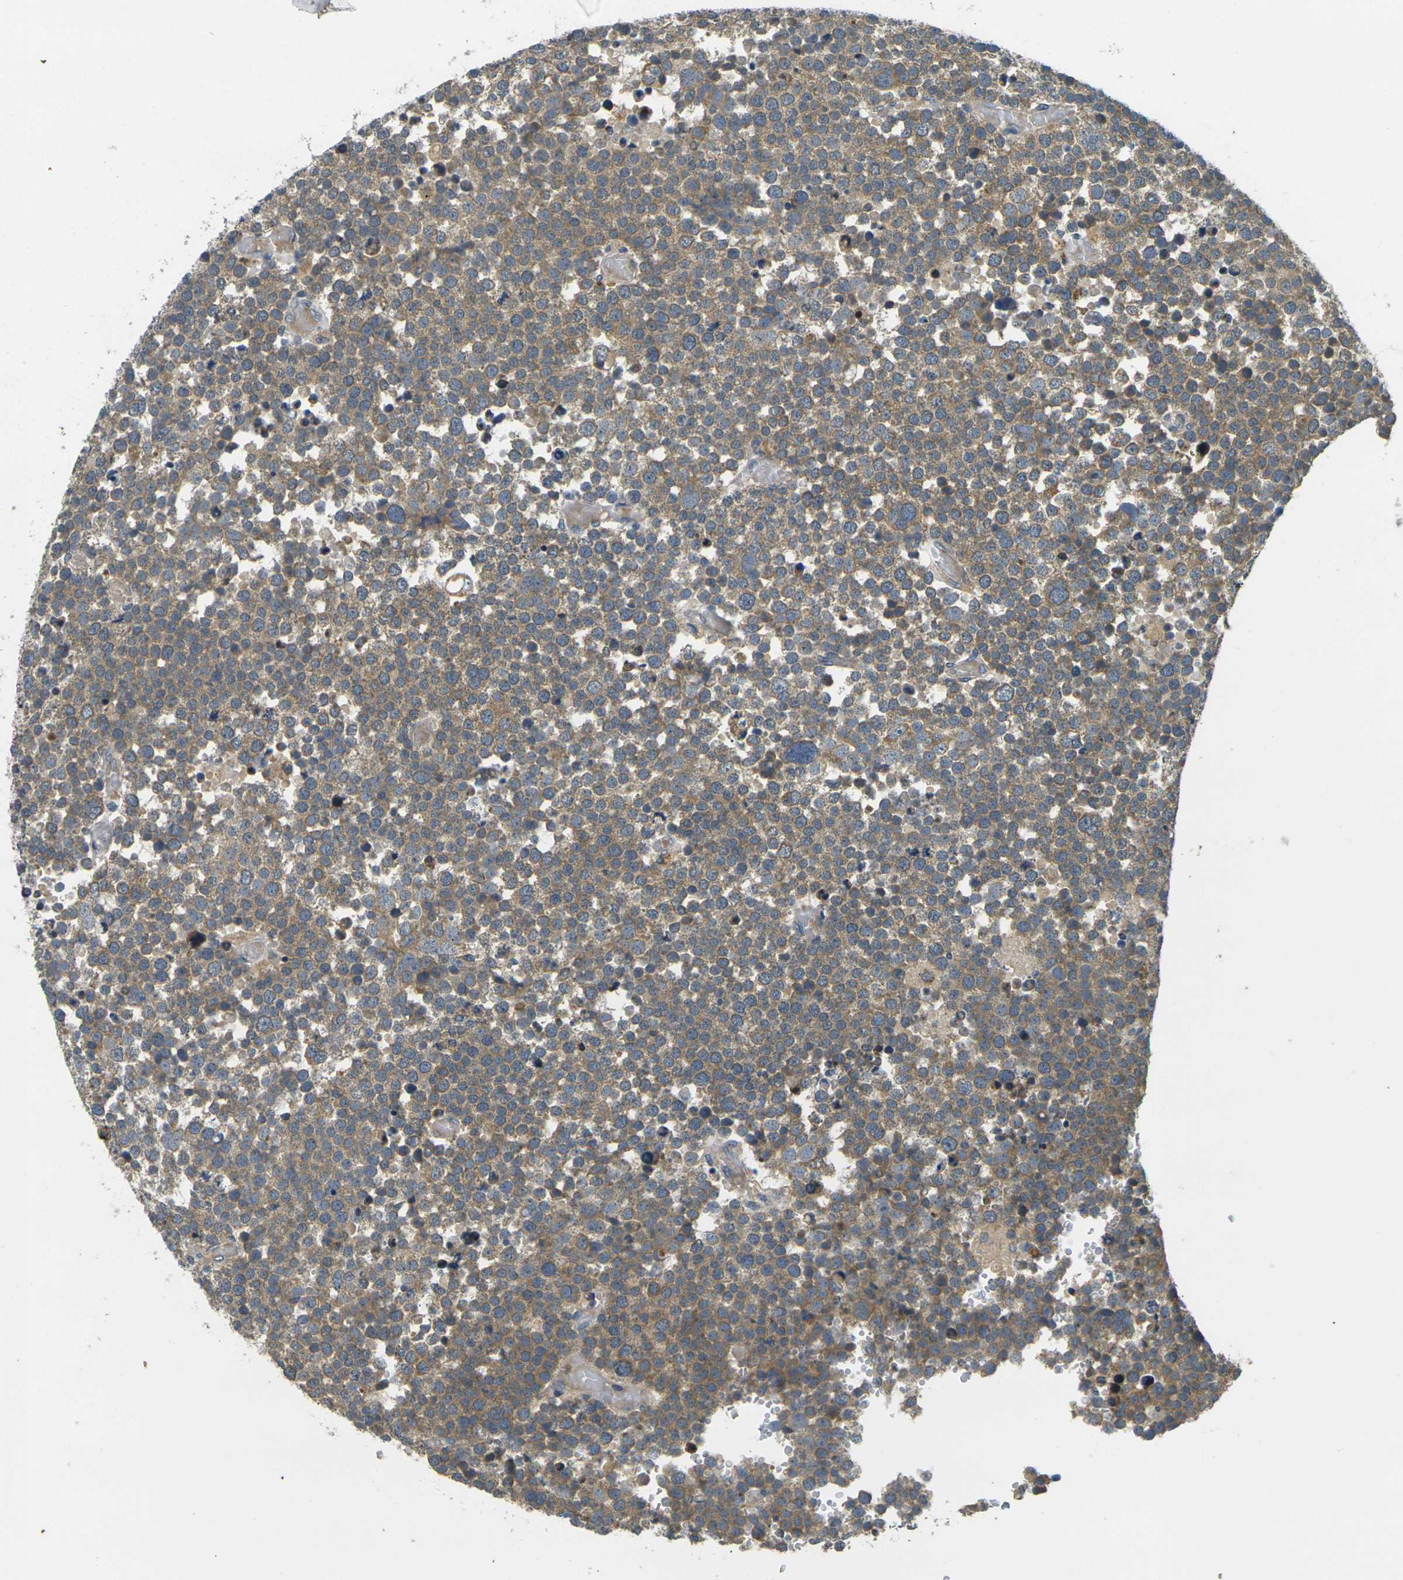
{"staining": {"intensity": "moderate", "quantity": ">75%", "location": "cytoplasmic/membranous"}, "tissue": "testis cancer", "cell_type": "Tumor cells", "image_type": "cancer", "snomed": [{"axis": "morphology", "description": "Seminoma, NOS"}, {"axis": "topography", "description": "Testis"}], "caption": "Immunohistochemistry (IHC) staining of testis seminoma, which reveals medium levels of moderate cytoplasmic/membranous expression in approximately >75% of tumor cells indicating moderate cytoplasmic/membranous protein positivity. The staining was performed using DAB (3,3'-diaminobenzidine) (brown) for protein detection and nuclei were counterstained in hematoxylin (blue).", "gene": "MINAR2", "patient": {"sex": "male", "age": 71}}